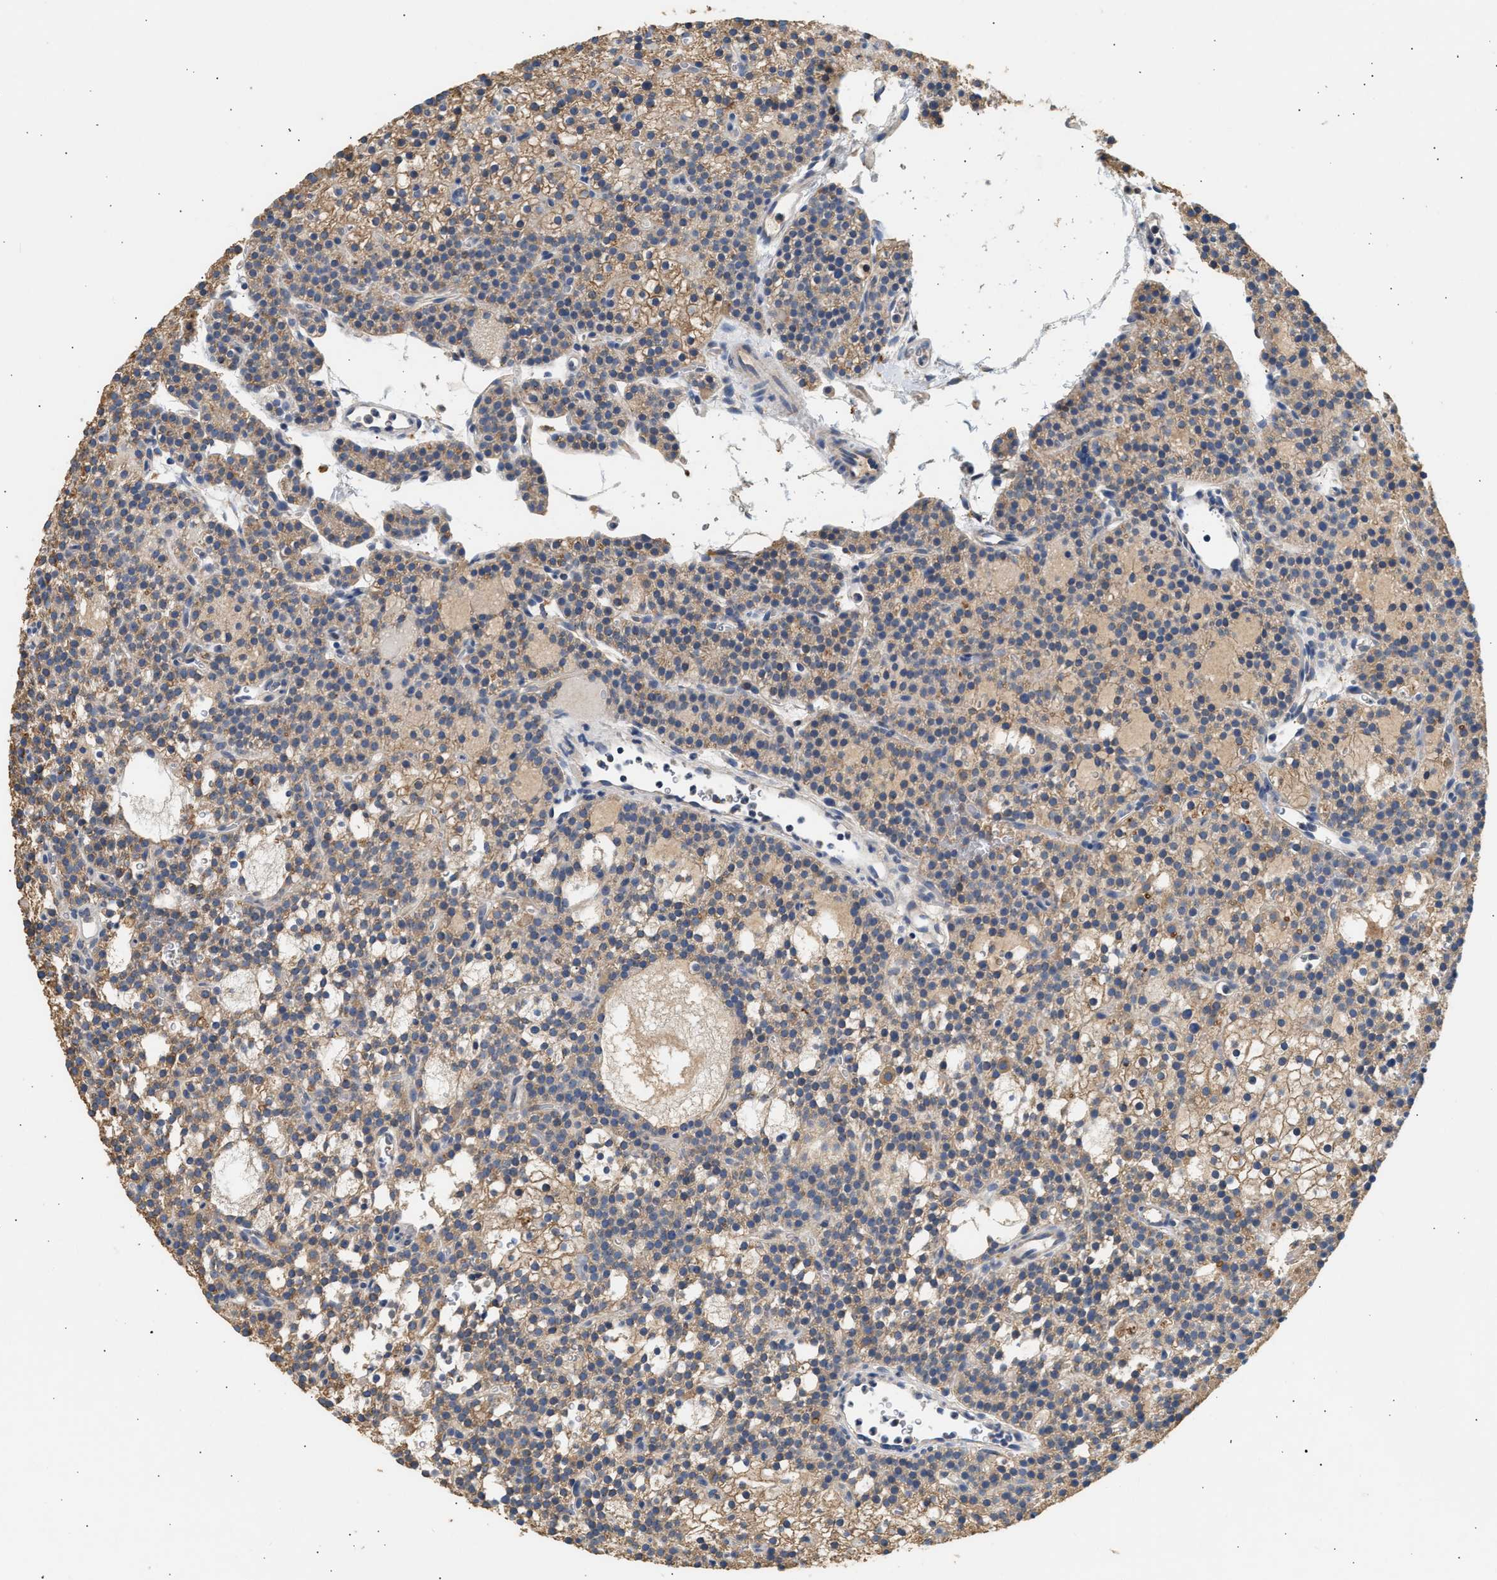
{"staining": {"intensity": "moderate", "quantity": "25%-75%", "location": "cytoplasmic/membranous"}, "tissue": "parathyroid gland", "cell_type": "Glandular cells", "image_type": "normal", "snomed": [{"axis": "morphology", "description": "Normal tissue, NOS"}, {"axis": "morphology", "description": "Adenoma, NOS"}, {"axis": "topography", "description": "Parathyroid gland"}], "caption": "This is an image of immunohistochemistry (IHC) staining of benign parathyroid gland, which shows moderate positivity in the cytoplasmic/membranous of glandular cells.", "gene": "WDR31", "patient": {"sex": "female", "age": 74}}